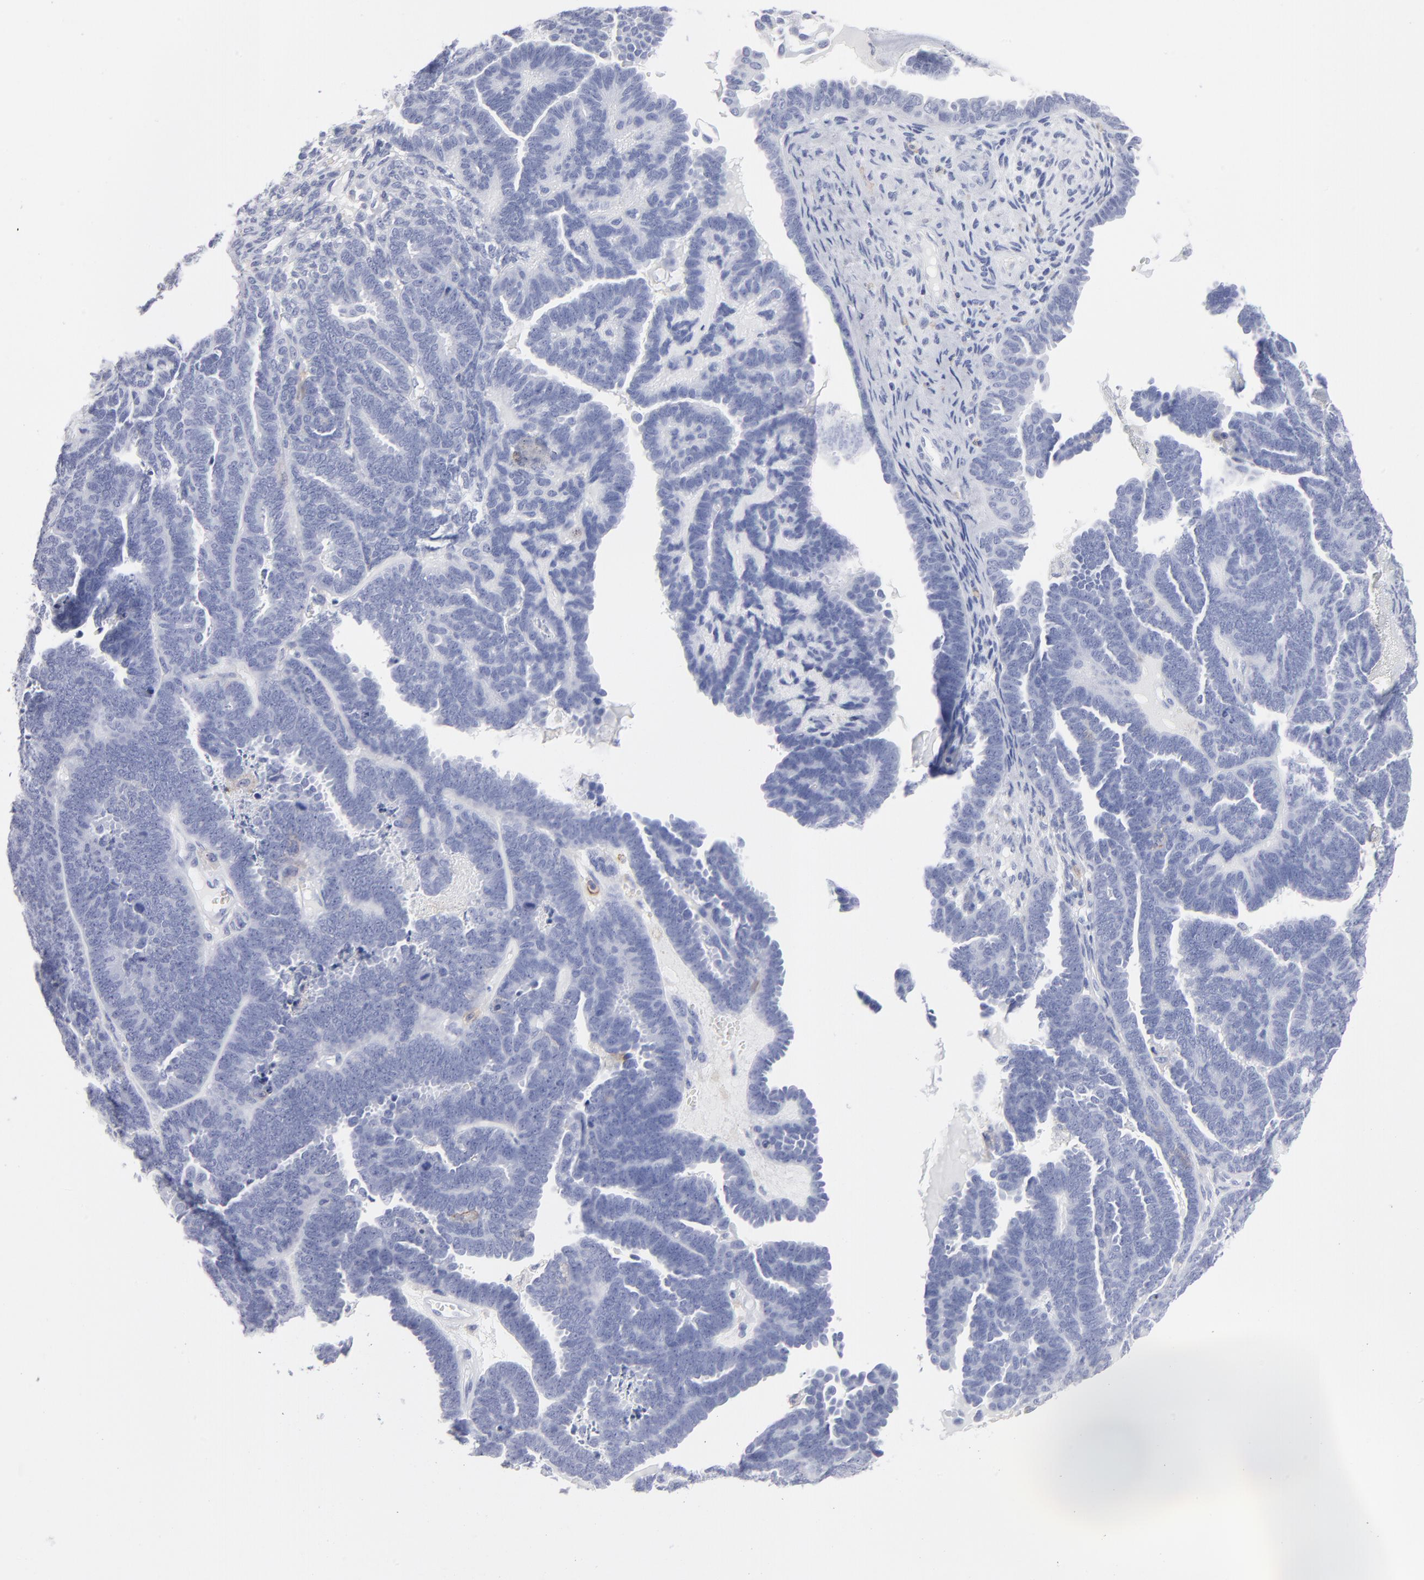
{"staining": {"intensity": "negative", "quantity": "none", "location": "none"}, "tissue": "endometrial cancer", "cell_type": "Tumor cells", "image_type": "cancer", "snomed": [{"axis": "morphology", "description": "Neoplasm, malignant, NOS"}, {"axis": "topography", "description": "Endometrium"}], "caption": "High magnification brightfield microscopy of endometrial neoplasm (malignant) stained with DAB (3,3'-diaminobenzidine) (brown) and counterstained with hematoxylin (blue): tumor cells show no significant expression. (DAB immunohistochemistry visualized using brightfield microscopy, high magnification).", "gene": "LAT2", "patient": {"sex": "female", "age": 74}}